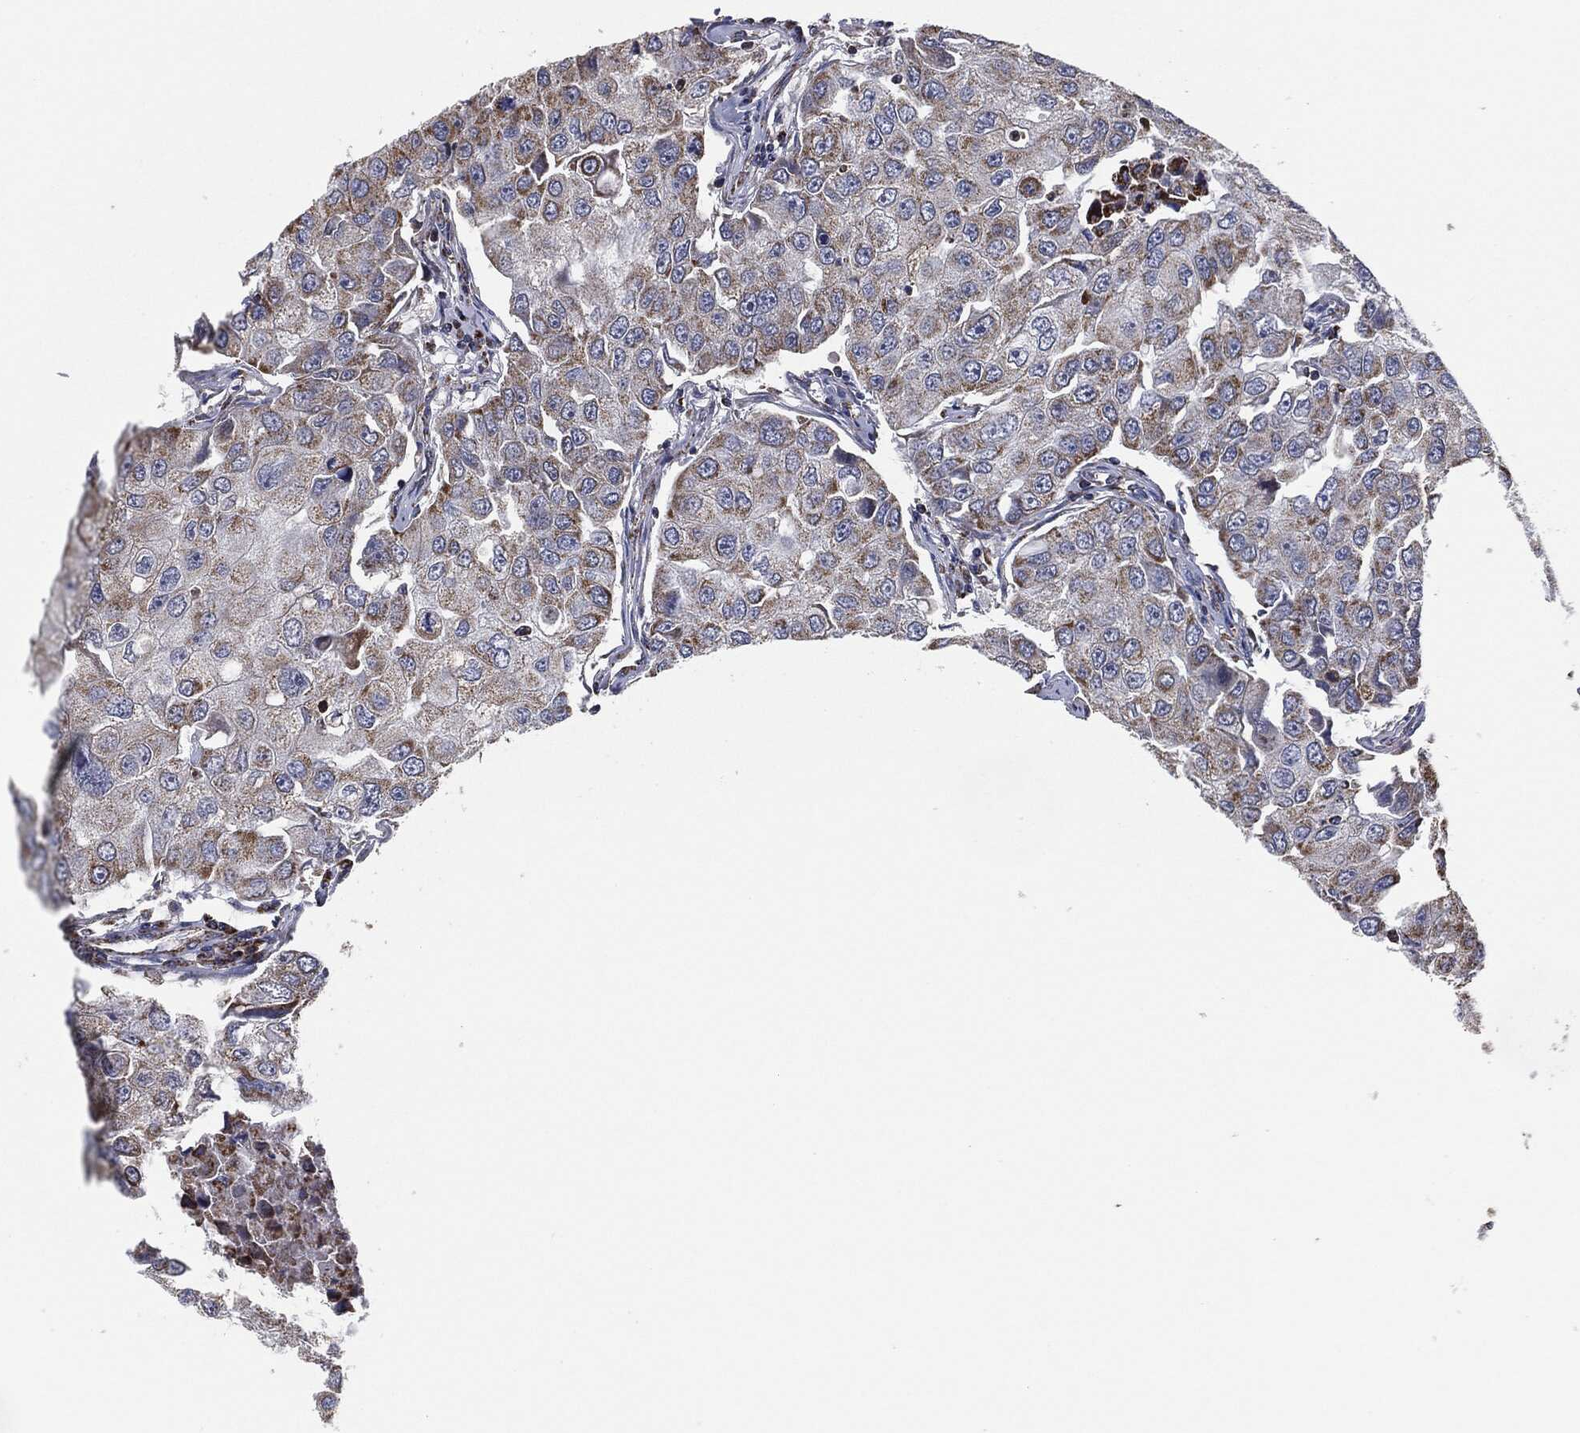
{"staining": {"intensity": "moderate", "quantity": "25%-75%", "location": "cytoplasmic/membranous"}, "tissue": "breast cancer", "cell_type": "Tumor cells", "image_type": "cancer", "snomed": [{"axis": "morphology", "description": "Duct carcinoma"}, {"axis": "topography", "description": "Breast"}], "caption": "Breast intraductal carcinoma was stained to show a protein in brown. There is medium levels of moderate cytoplasmic/membranous positivity in approximately 25%-75% of tumor cells.", "gene": "NDUFV2", "patient": {"sex": "female", "age": 27}}